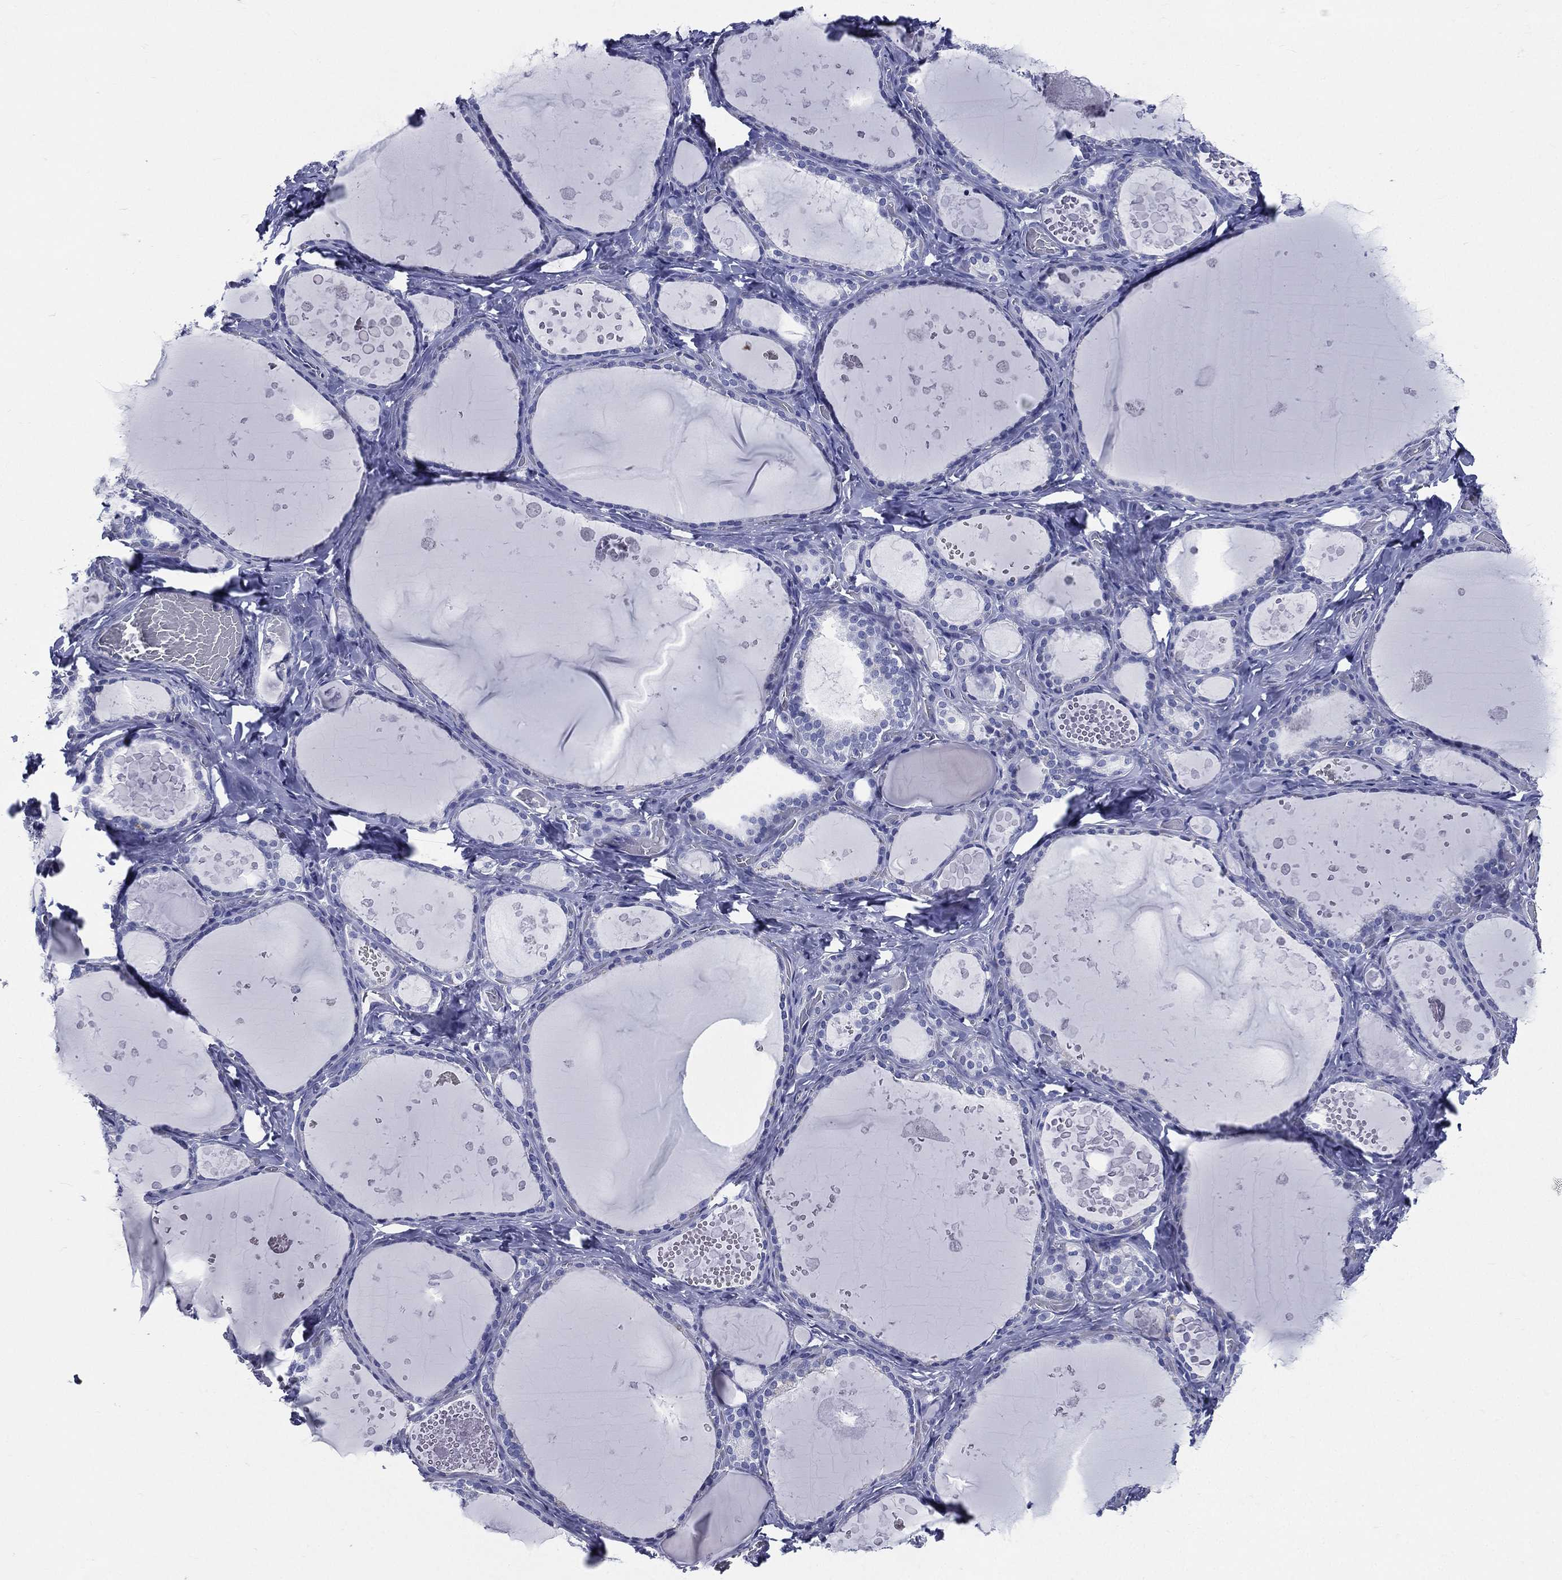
{"staining": {"intensity": "negative", "quantity": "none", "location": "none"}, "tissue": "thyroid gland", "cell_type": "Glandular cells", "image_type": "normal", "snomed": [{"axis": "morphology", "description": "Normal tissue, NOS"}, {"axis": "topography", "description": "Thyroid gland"}], "caption": "Immunohistochemistry photomicrograph of normal thyroid gland: thyroid gland stained with DAB exhibits no significant protein staining in glandular cells.", "gene": "DPYS", "patient": {"sex": "female", "age": 56}}